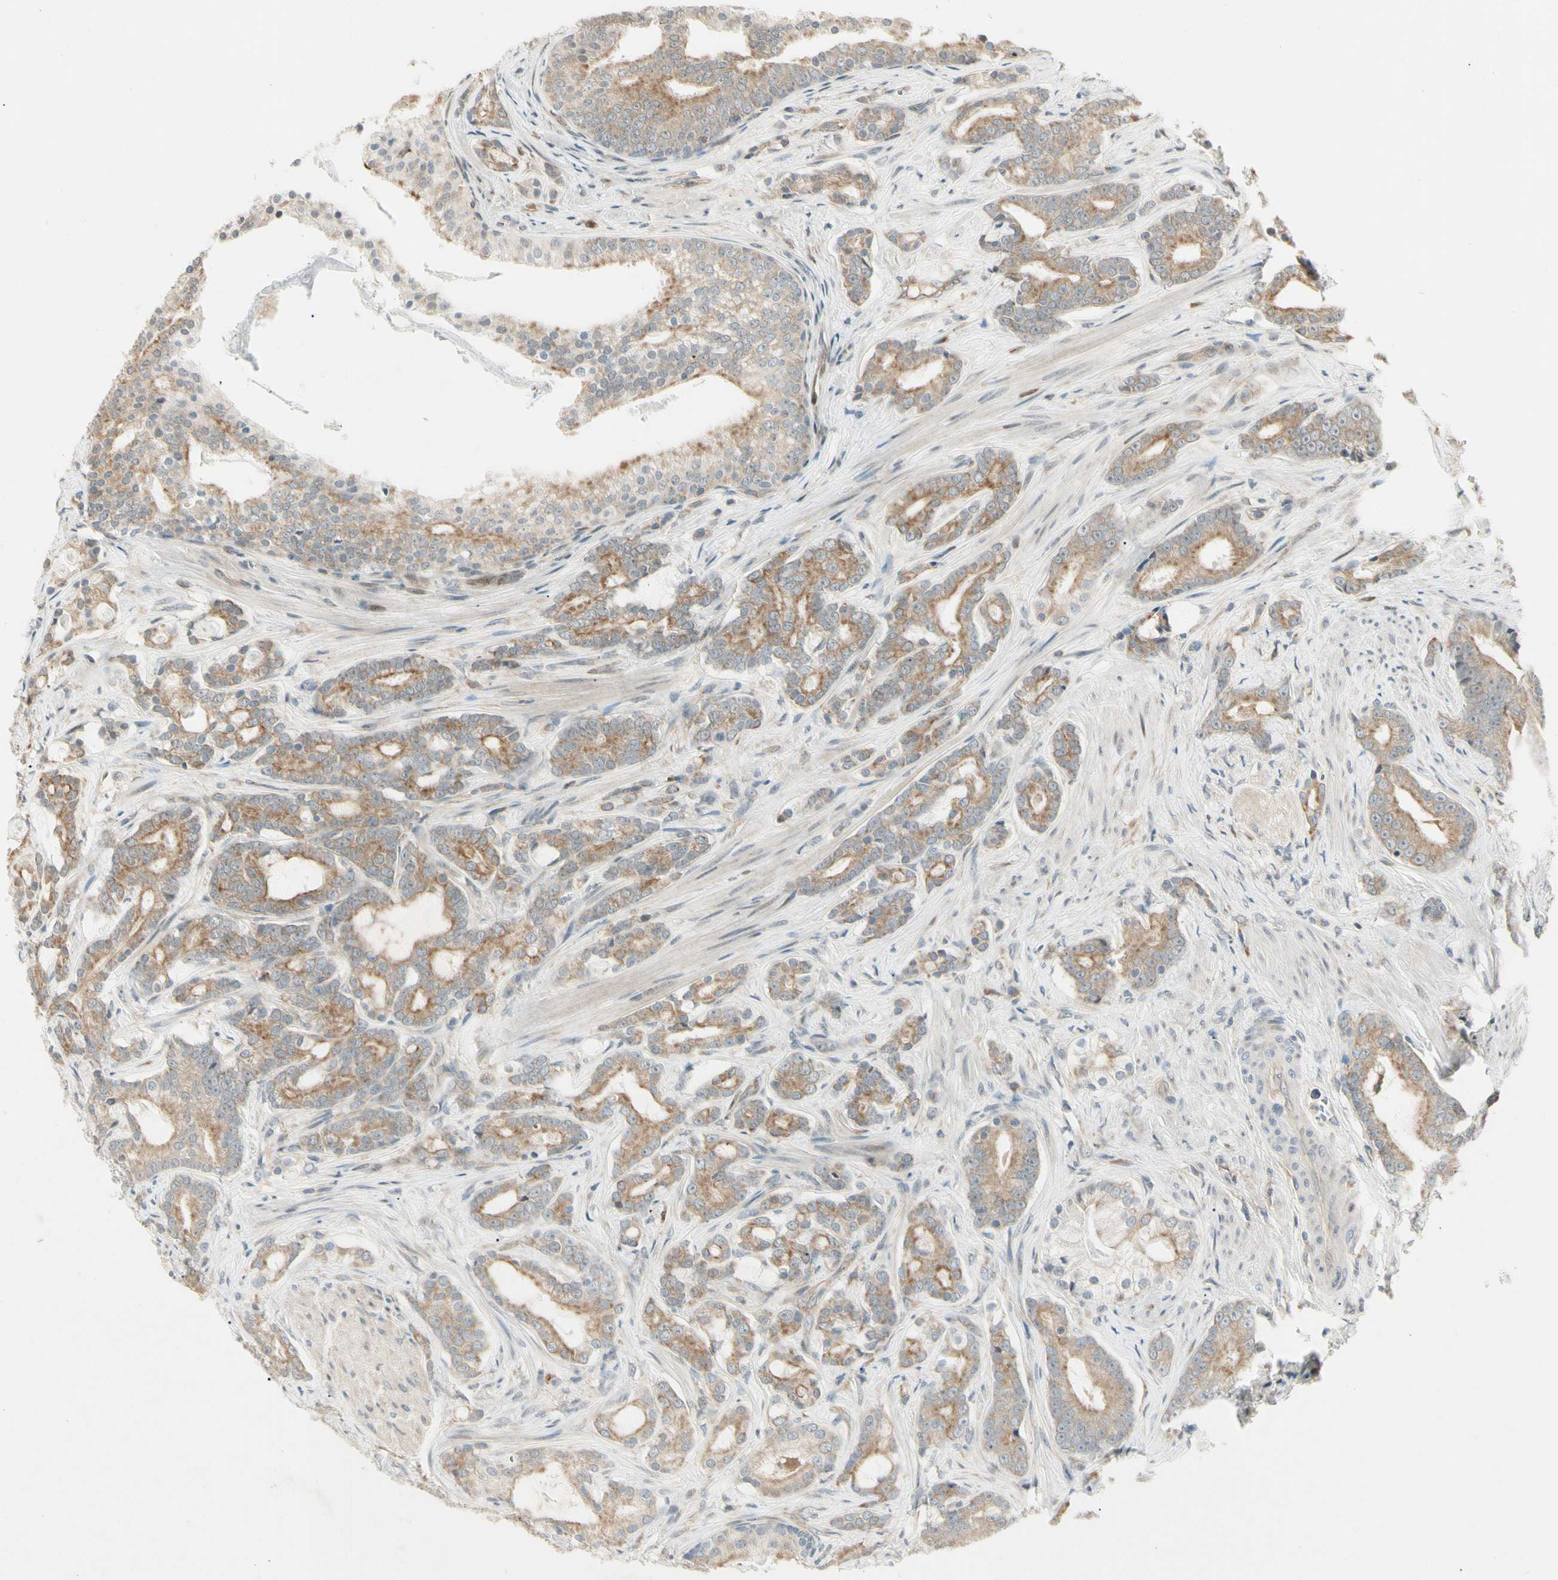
{"staining": {"intensity": "moderate", "quantity": ">75%", "location": "cytoplasmic/membranous"}, "tissue": "prostate cancer", "cell_type": "Tumor cells", "image_type": "cancer", "snomed": [{"axis": "morphology", "description": "Adenocarcinoma, Low grade"}, {"axis": "topography", "description": "Prostate"}], "caption": "Protein staining of low-grade adenocarcinoma (prostate) tissue reveals moderate cytoplasmic/membranous expression in approximately >75% of tumor cells.", "gene": "FNDC3B", "patient": {"sex": "male", "age": 58}}